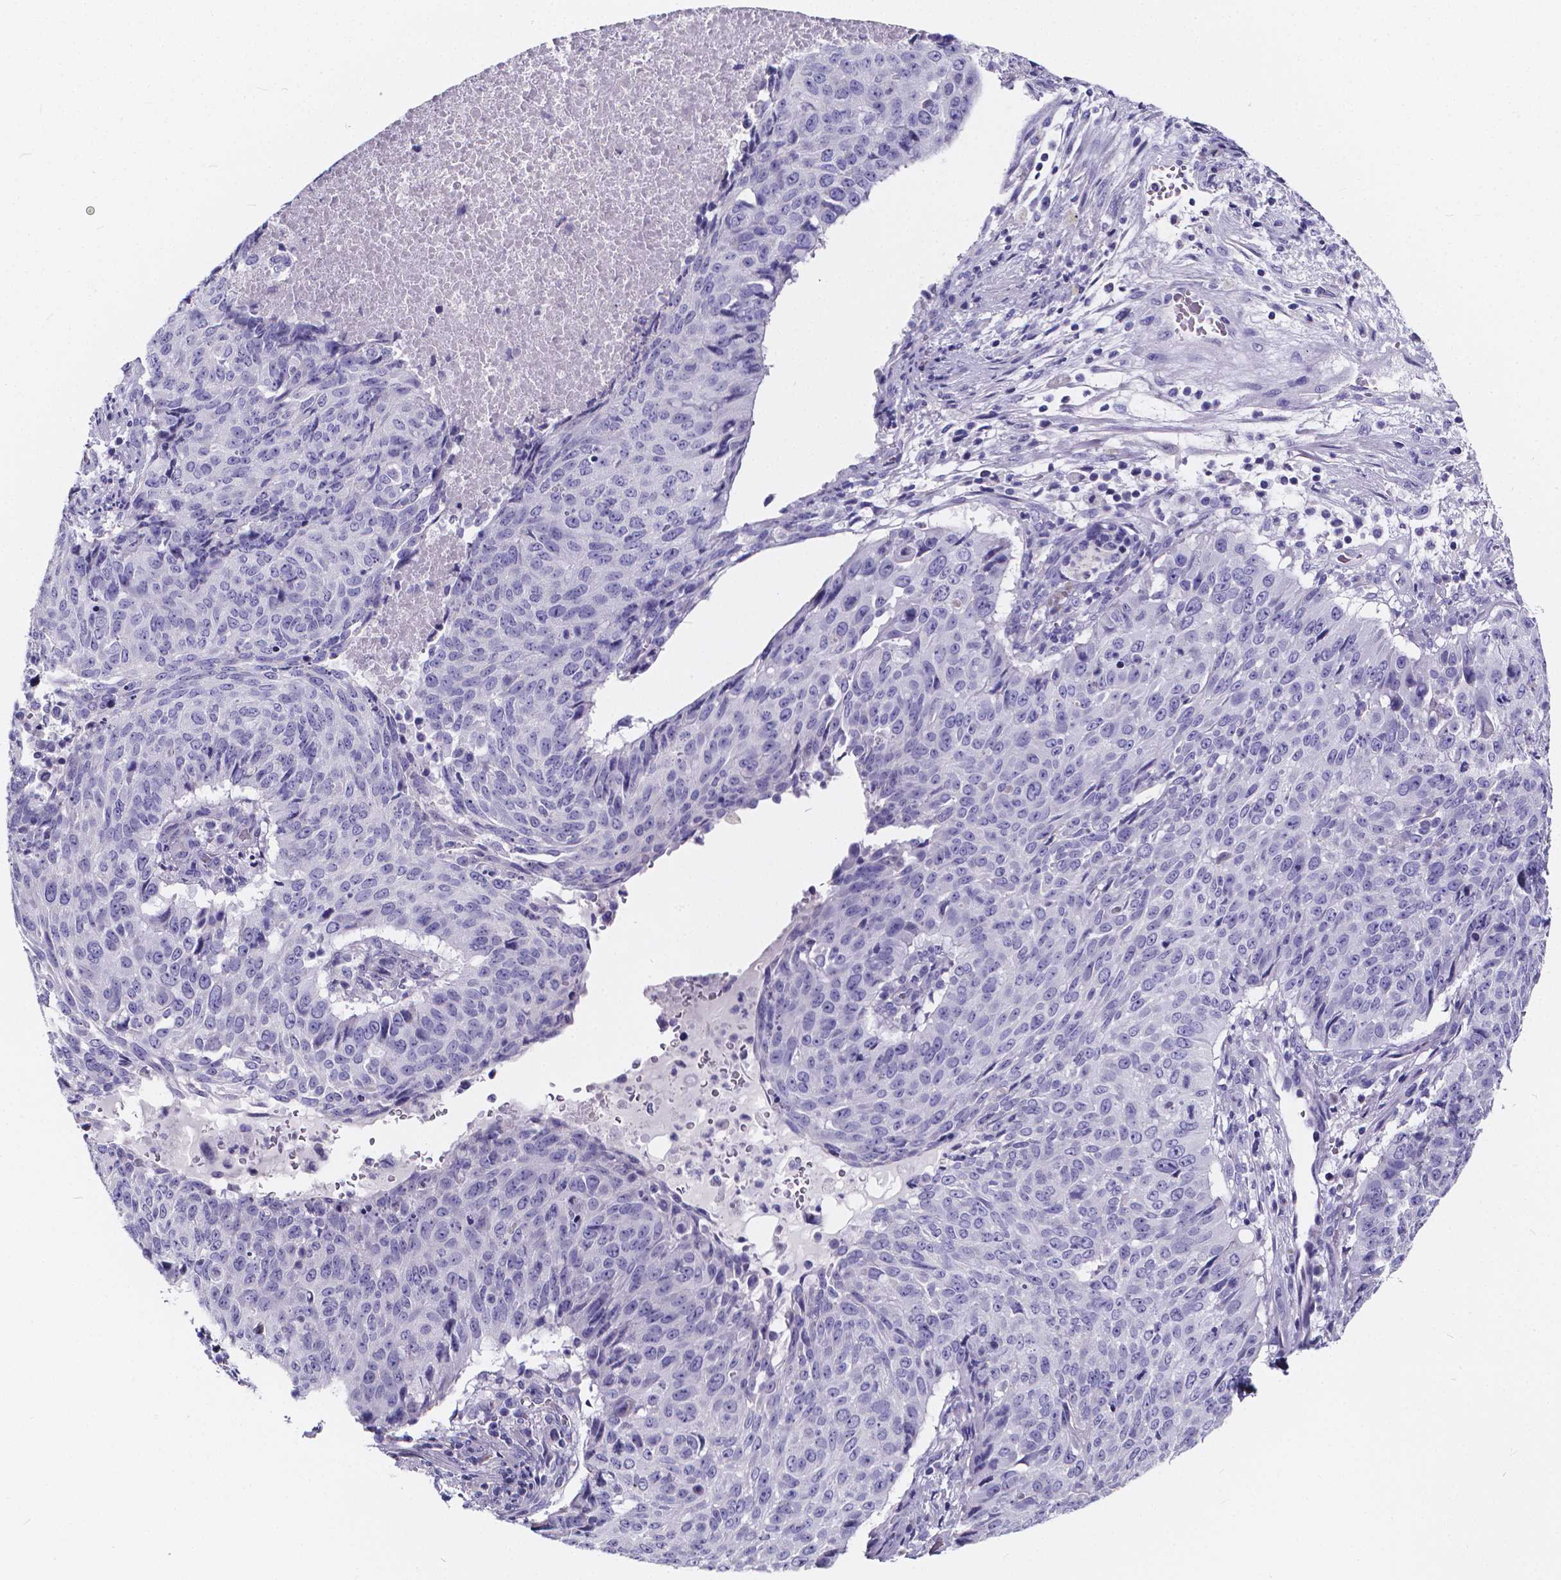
{"staining": {"intensity": "negative", "quantity": "none", "location": "none"}, "tissue": "lung cancer", "cell_type": "Tumor cells", "image_type": "cancer", "snomed": [{"axis": "morphology", "description": "Normal tissue, NOS"}, {"axis": "morphology", "description": "Squamous cell carcinoma, NOS"}, {"axis": "topography", "description": "Bronchus"}, {"axis": "topography", "description": "Lung"}], "caption": "Tumor cells are negative for brown protein staining in squamous cell carcinoma (lung).", "gene": "SPEF2", "patient": {"sex": "male", "age": 64}}